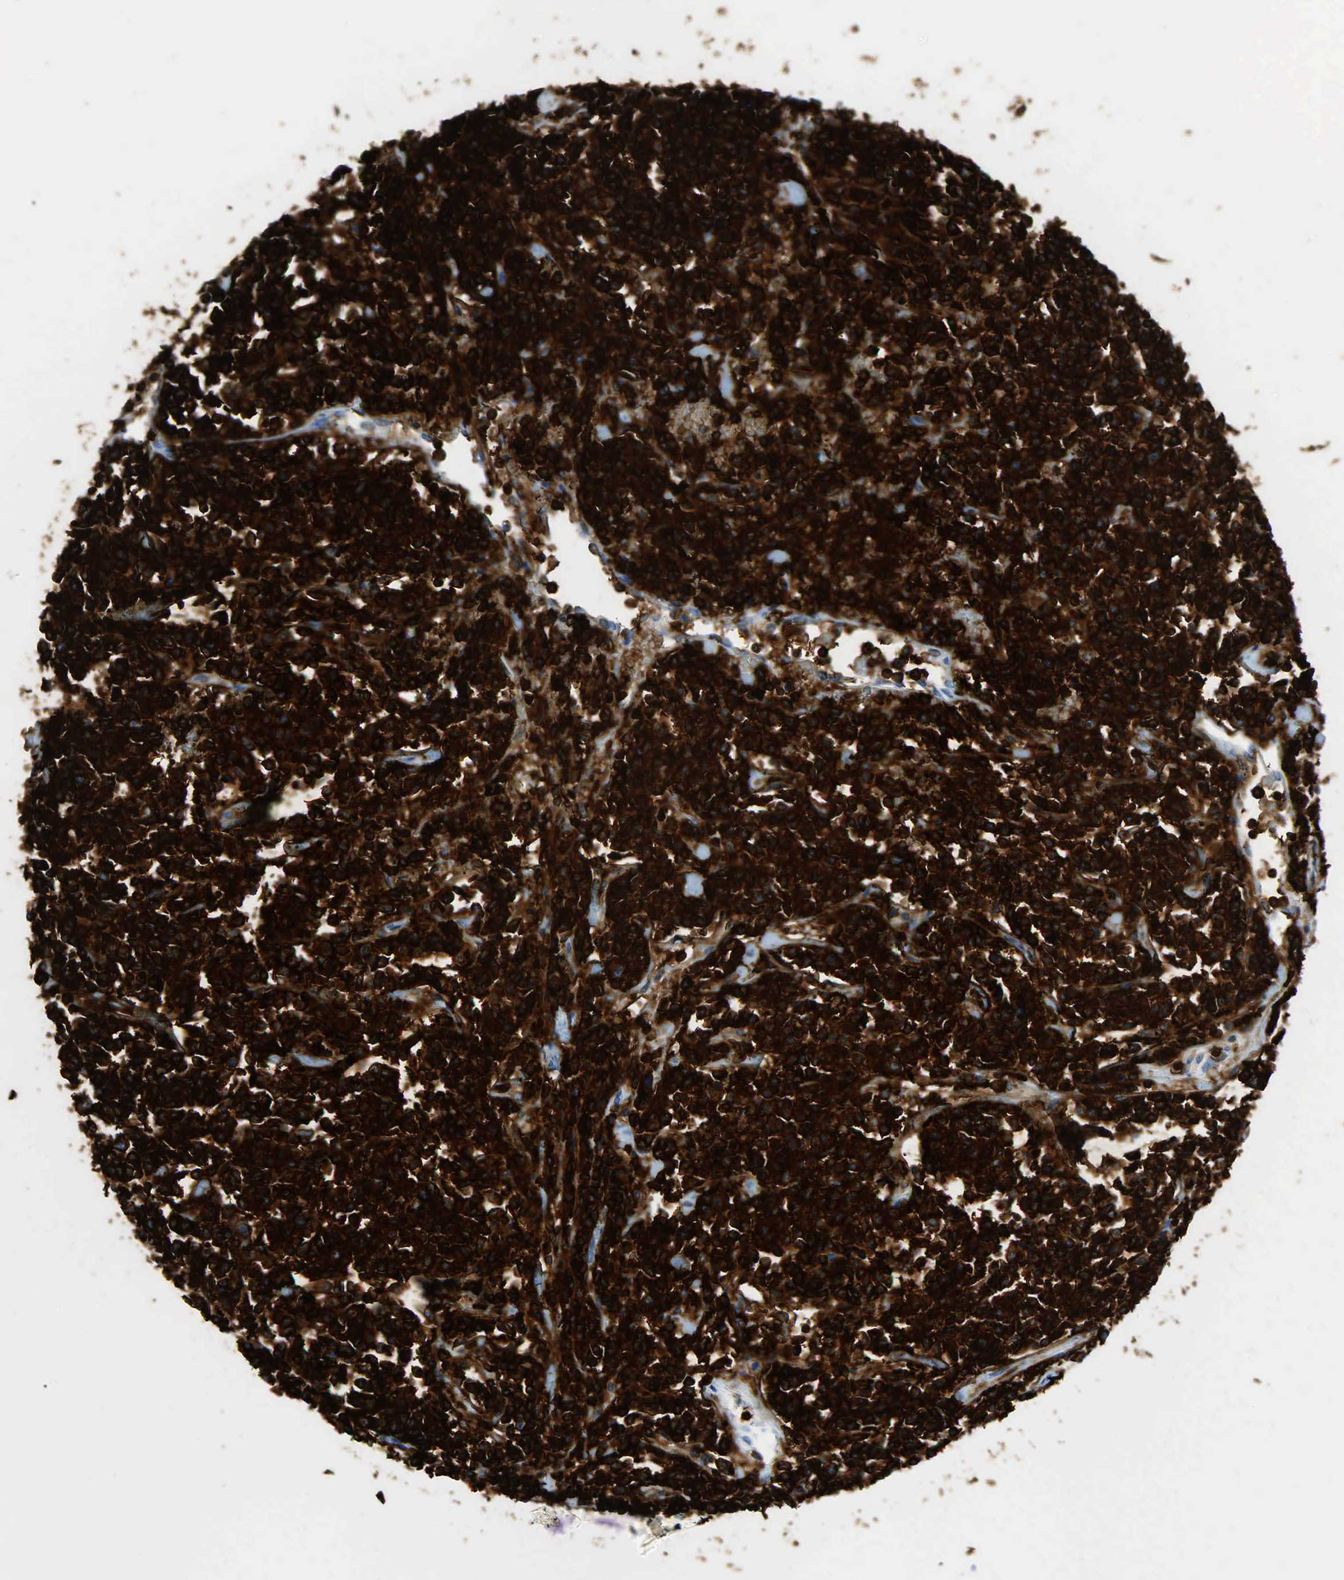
{"staining": {"intensity": "strong", "quantity": ">75%", "location": "cytoplasmic/membranous"}, "tissue": "lymphoma", "cell_type": "Tumor cells", "image_type": "cancer", "snomed": [{"axis": "morphology", "description": "Malignant lymphoma, non-Hodgkin's type, Low grade"}, {"axis": "topography", "description": "Small intestine"}], "caption": "Protein expression analysis of human lymphoma reveals strong cytoplasmic/membranous staining in about >75% of tumor cells. (DAB IHC, brown staining for protein, blue staining for nuclei).", "gene": "PTPRC", "patient": {"sex": "female", "age": 59}}